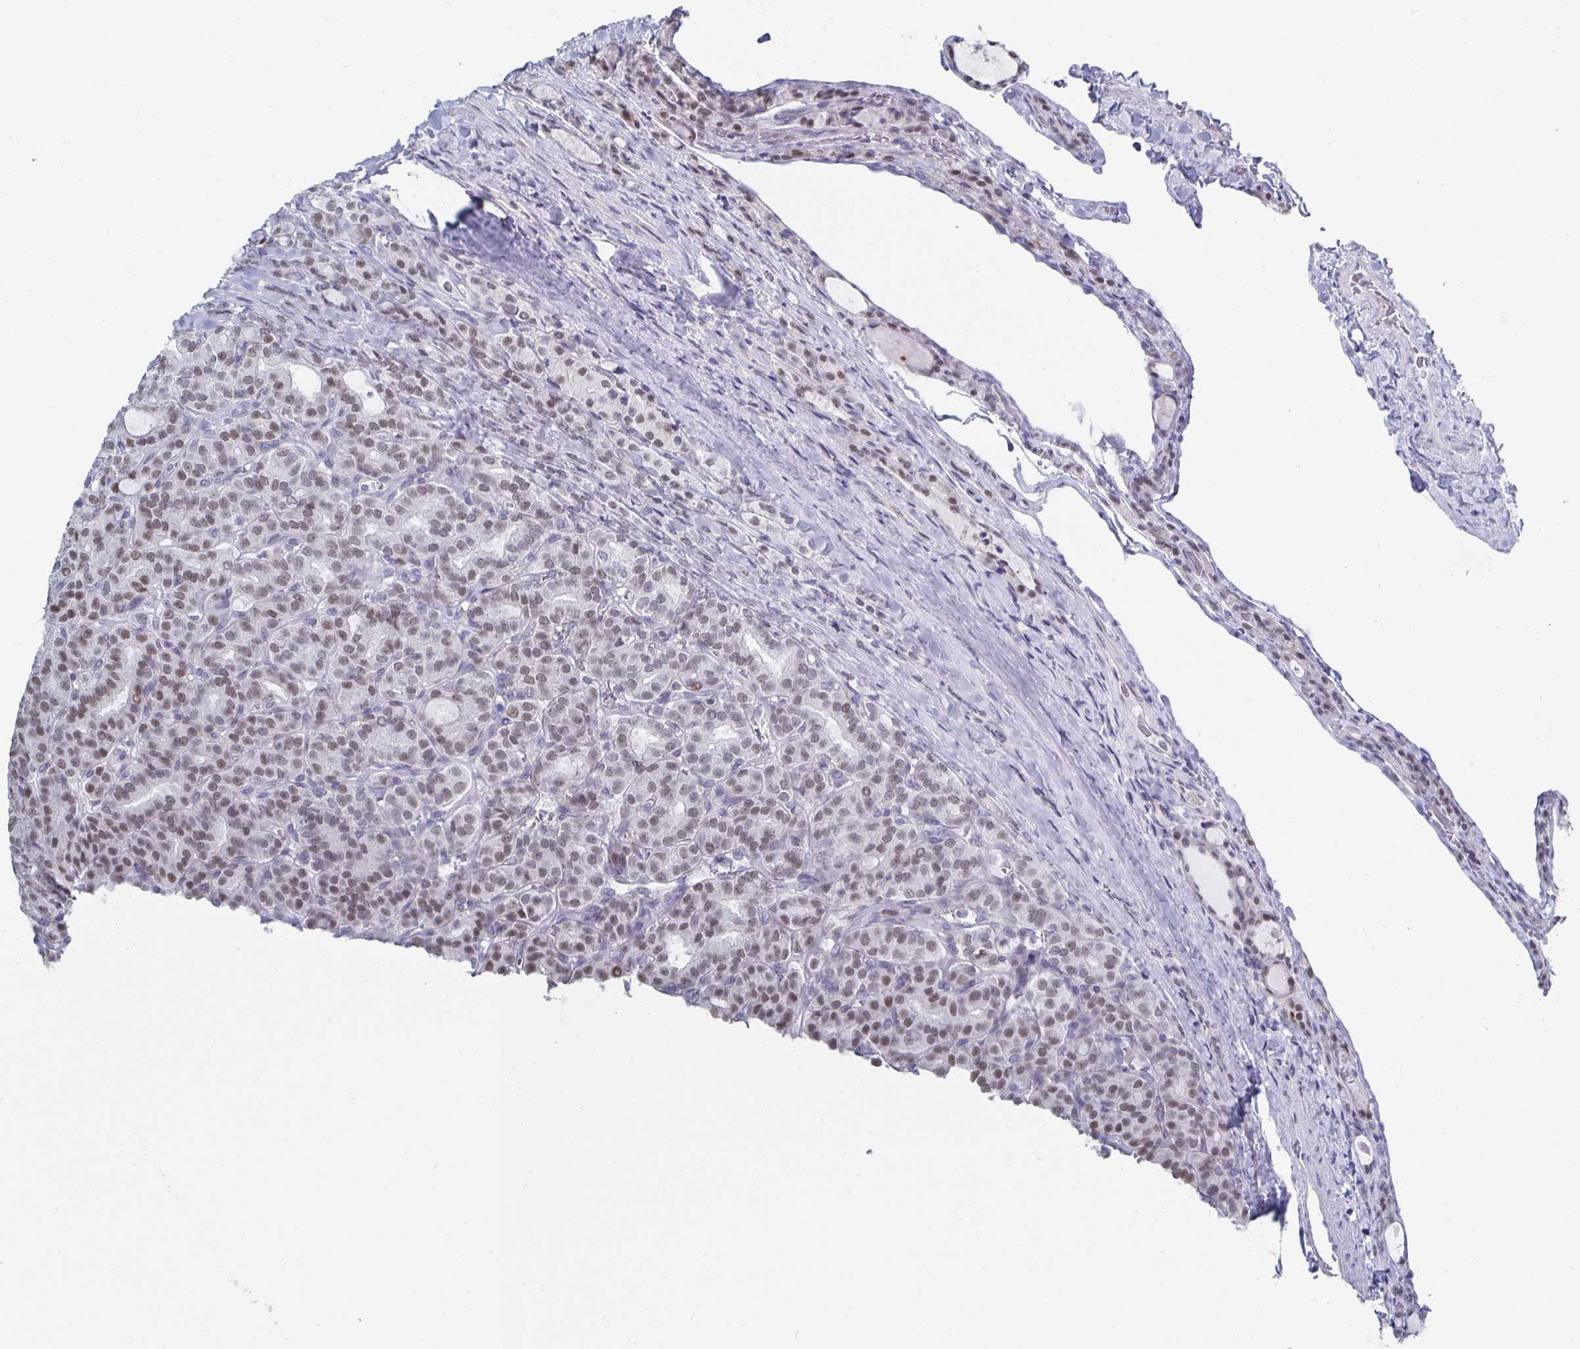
{"staining": {"intensity": "weak", "quantity": ">75%", "location": "nuclear"}, "tissue": "thyroid cancer", "cell_type": "Tumor cells", "image_type": "cancer", "snomed": [{"axis": "morphology", "description": "Normal tissue, NOS"}, {"axis": "morphology", "description": "Follicular adenoma carcinoma, NOS"}, {"axis": "topography", "description": "Thyroid gland"}], "caption": "Weak nuclear expression is seen in approximately >75% of tumor cells in thyroid follicular adenoma carcinoma. Nuclei are stained in blue.", "gene": "NOCT", "patient": {"sex": "female", "age": 31}}